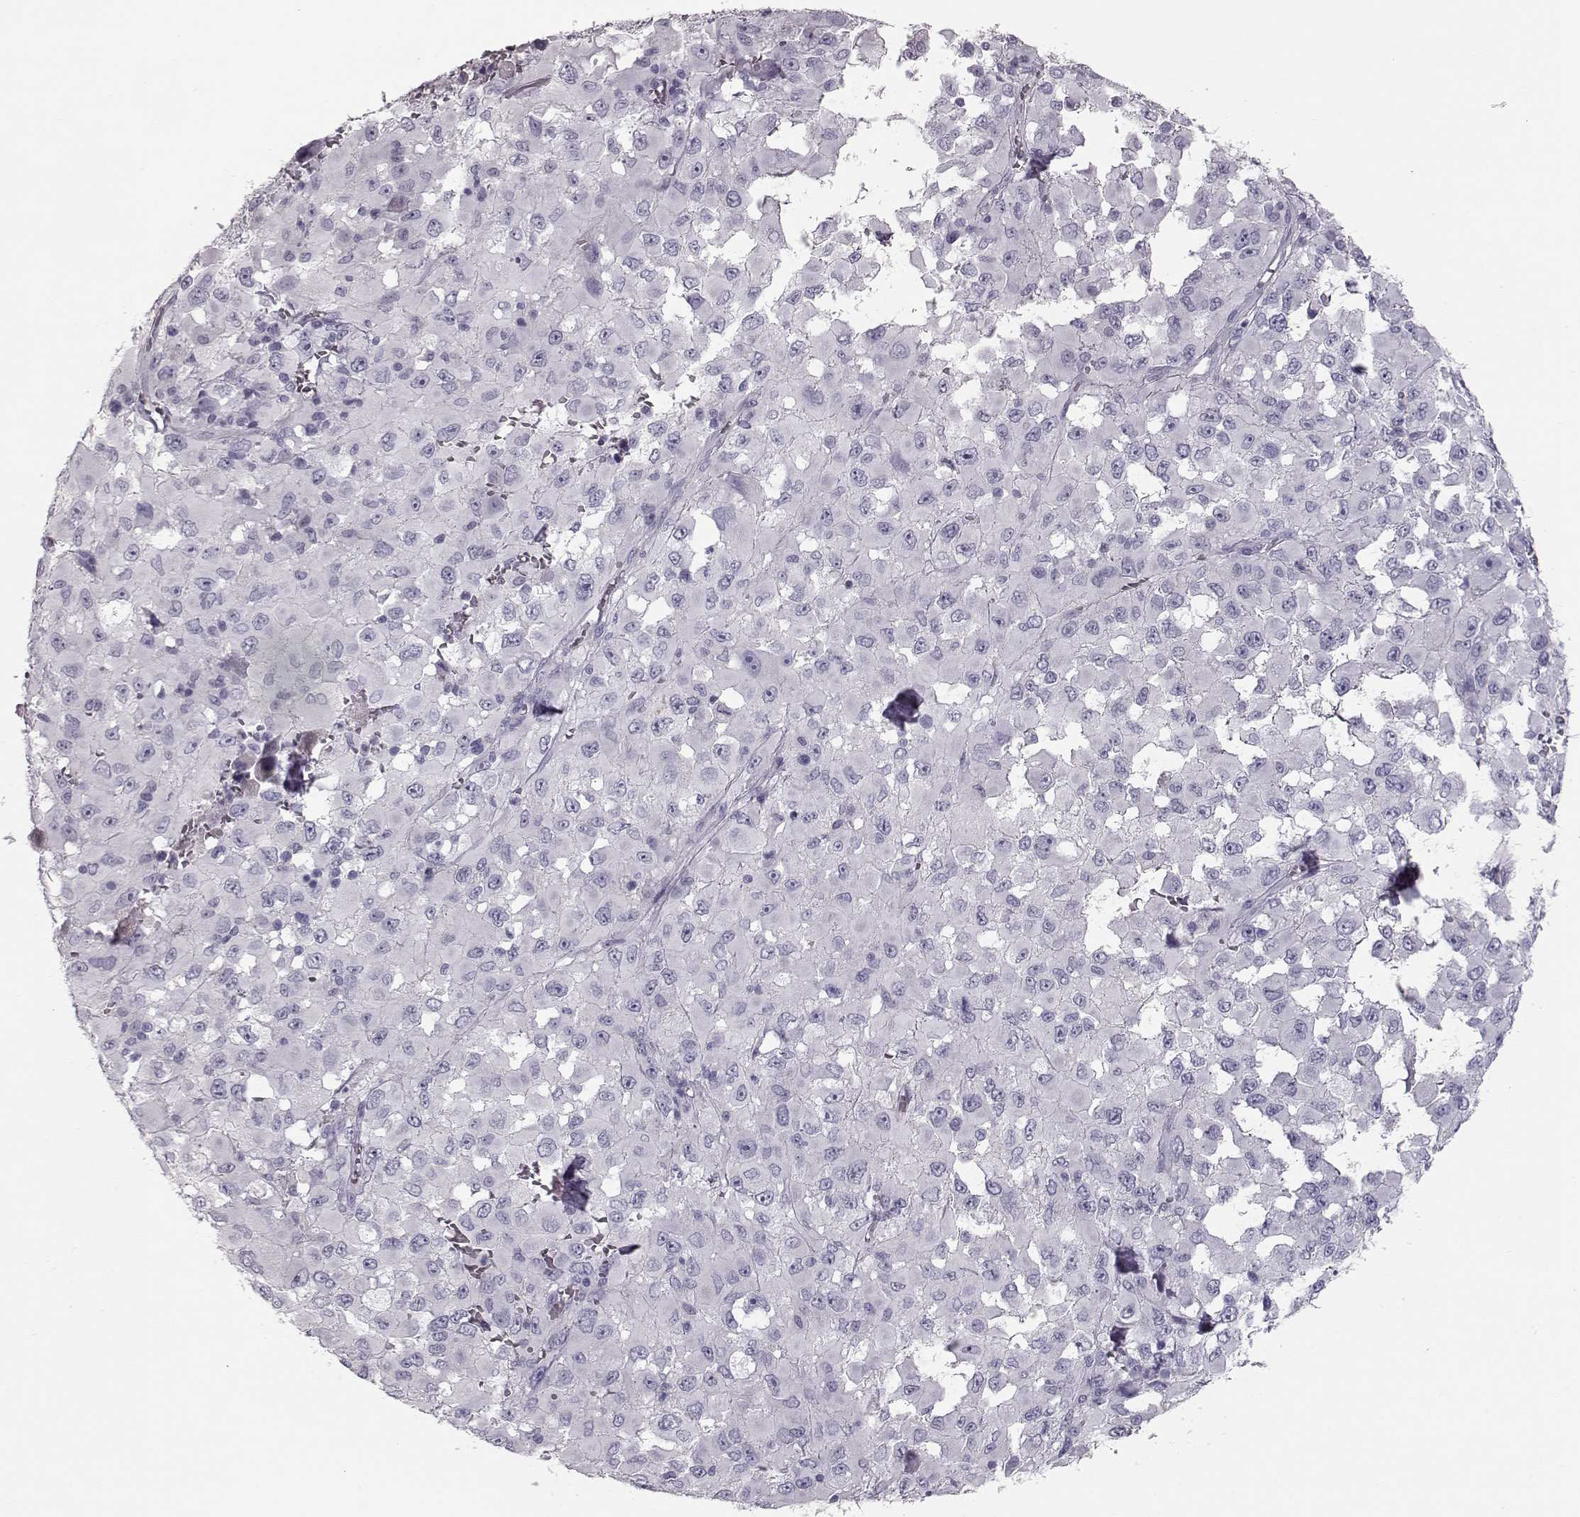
{"staining": {"intensity": "negative", "quantity": "none", "location": "none"}, "tissue": "melanoma", "cell_type": "Tumor cells", "image_type": "cancer", "snomed": [{"axis": "morphology", "description": "Malignant melanoma, Metastatic site"}, {"axis": "topography", "description": "Lymph node"}], "caption": "An immunohistochemistry photomicrograph of melanoma is shown. There is no staining in tumor cells of melanoma.", "gene": "CCL19", "patient": {"sex": "male", "age": 50}}